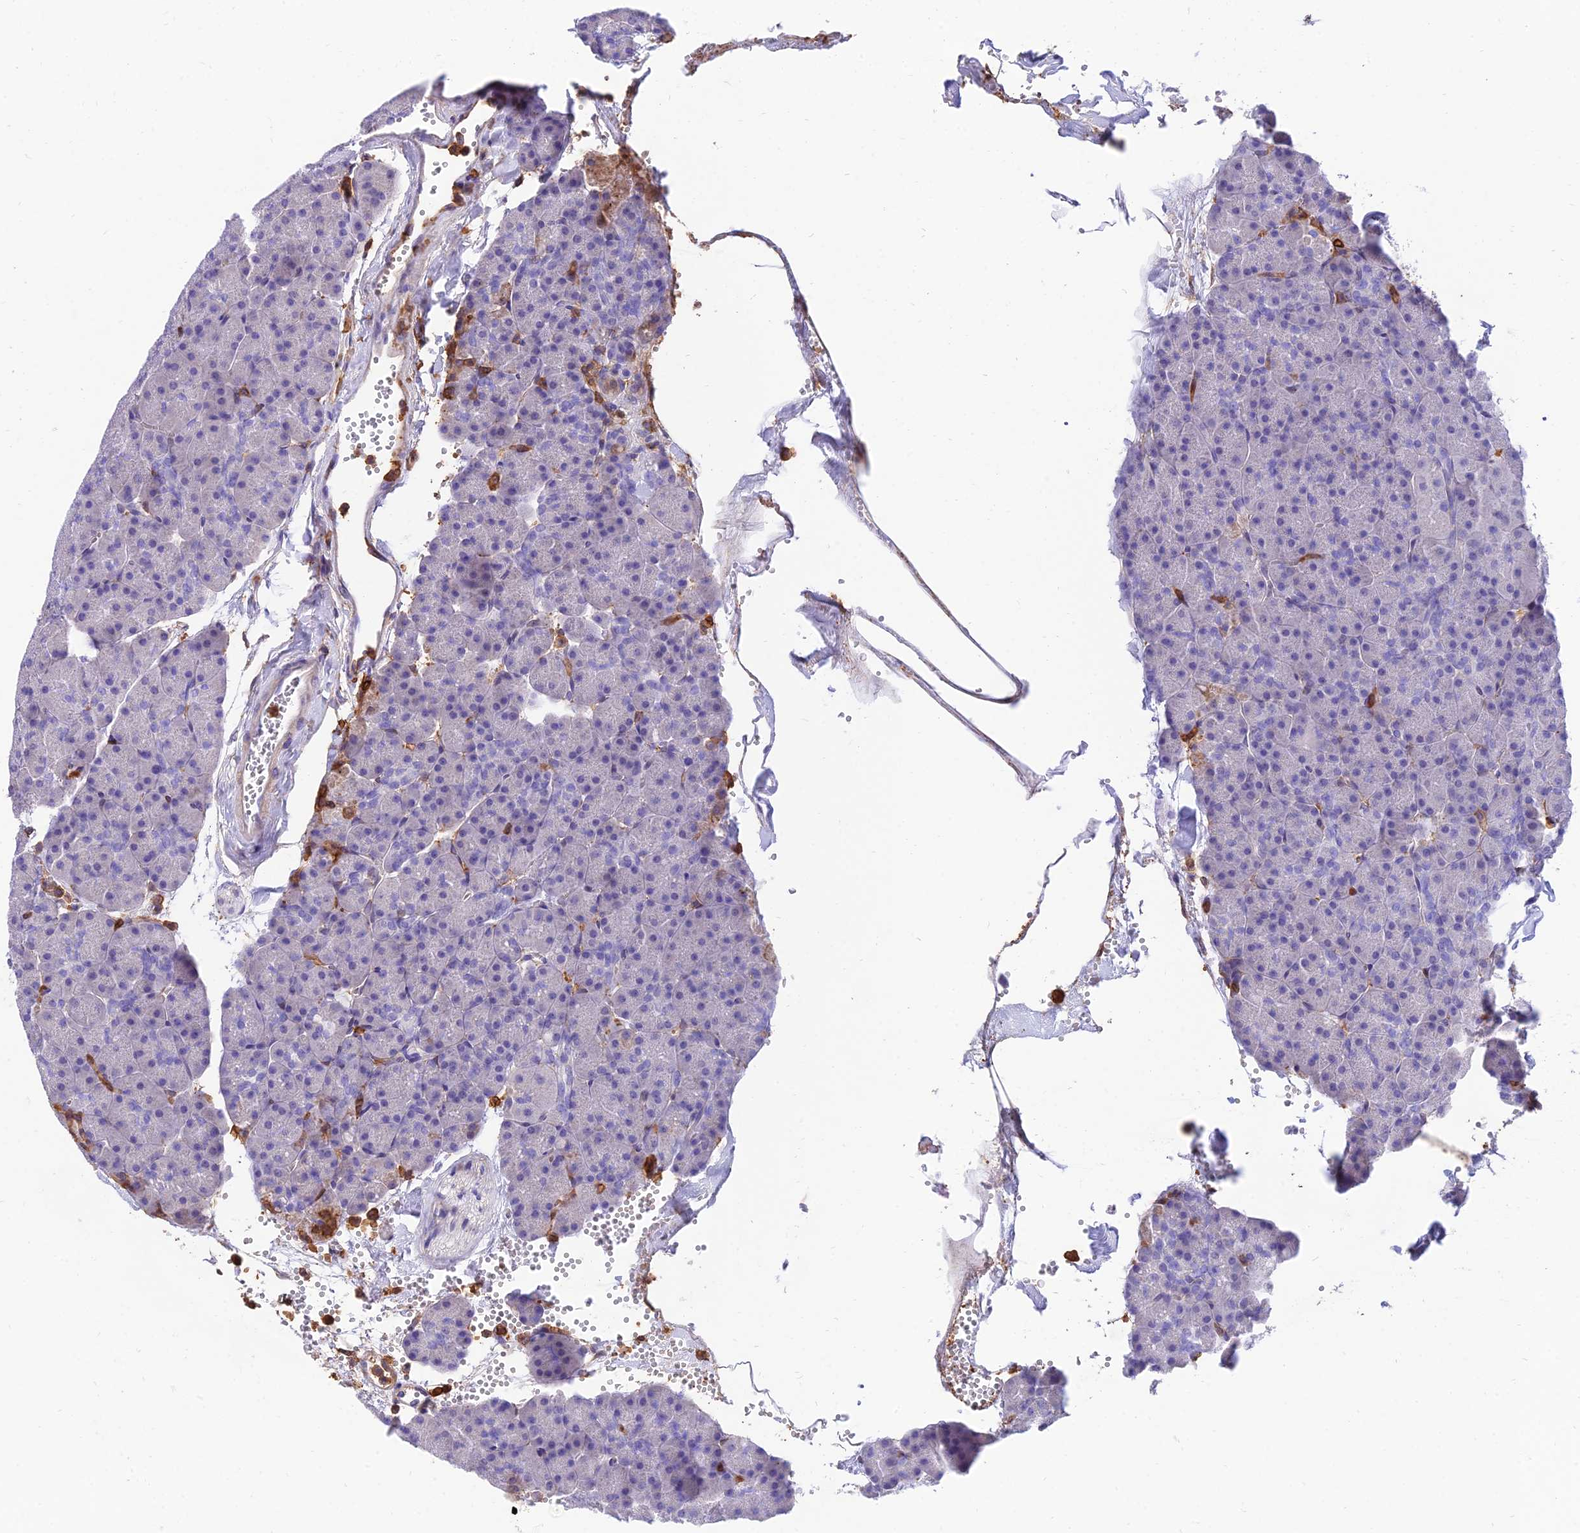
{"staining": {"intensity": "negative", "quantity": "none", "location": "none"}, "tissue": "pancreas", "cell_type": "Exocrine glandular cells", "image_type": "normal", "snomed": [{"axis": "morphology", "description": "Normal tissue, NOS"}, {"axis": "topography", "description": "Pancreas"}], "caption": "IHC of benign pancreas reveals no staining in exocrine glandular cells. (DAB (3,3'-diaminobenzidine) IHC with hematoxylin counter stain).", "gene": "SREK1IP1", "patient": {"sex": "male", "age": 36}}